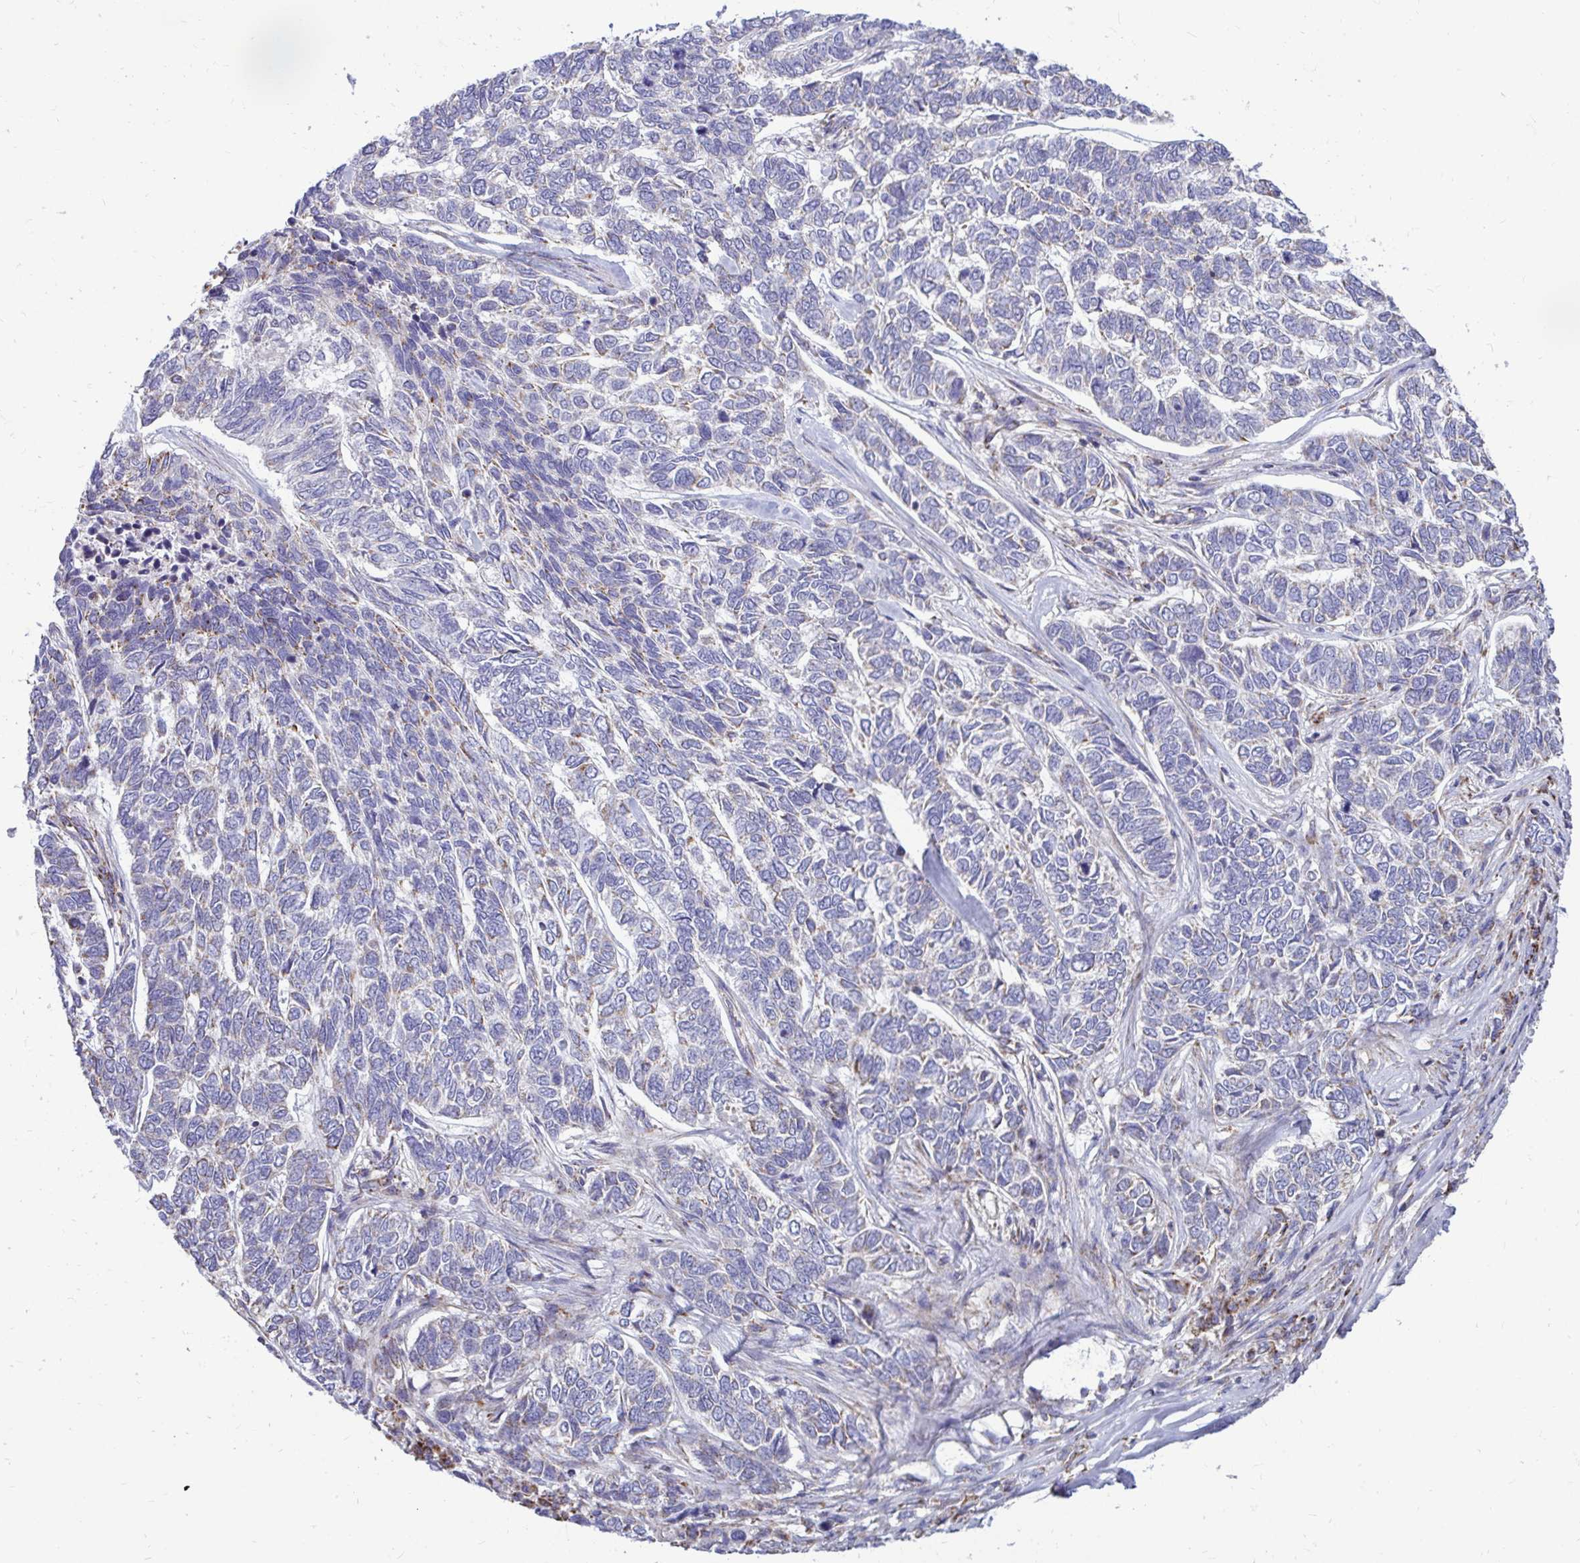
{"staining": {"intensity": "negative", "quantity": "none", "location": "none"}, "tissue": "skin cancer", "cell_type": "Tumor cells", "image_type": "cancer", "snomed": [{"axis": "morphology", "description": "Basal cell carcinoma"}, {"axis": "topography", "description": "Skin"}], "caption": "Immunohistochemistry of skin cancer (basal cell carcinoma) displays no positivity in tumor cells. (Immunohistochemistry, brightfield microscopy, high magnification).", "gene": "OR10R2", "patient": {"sex": "female", "age": 65}}